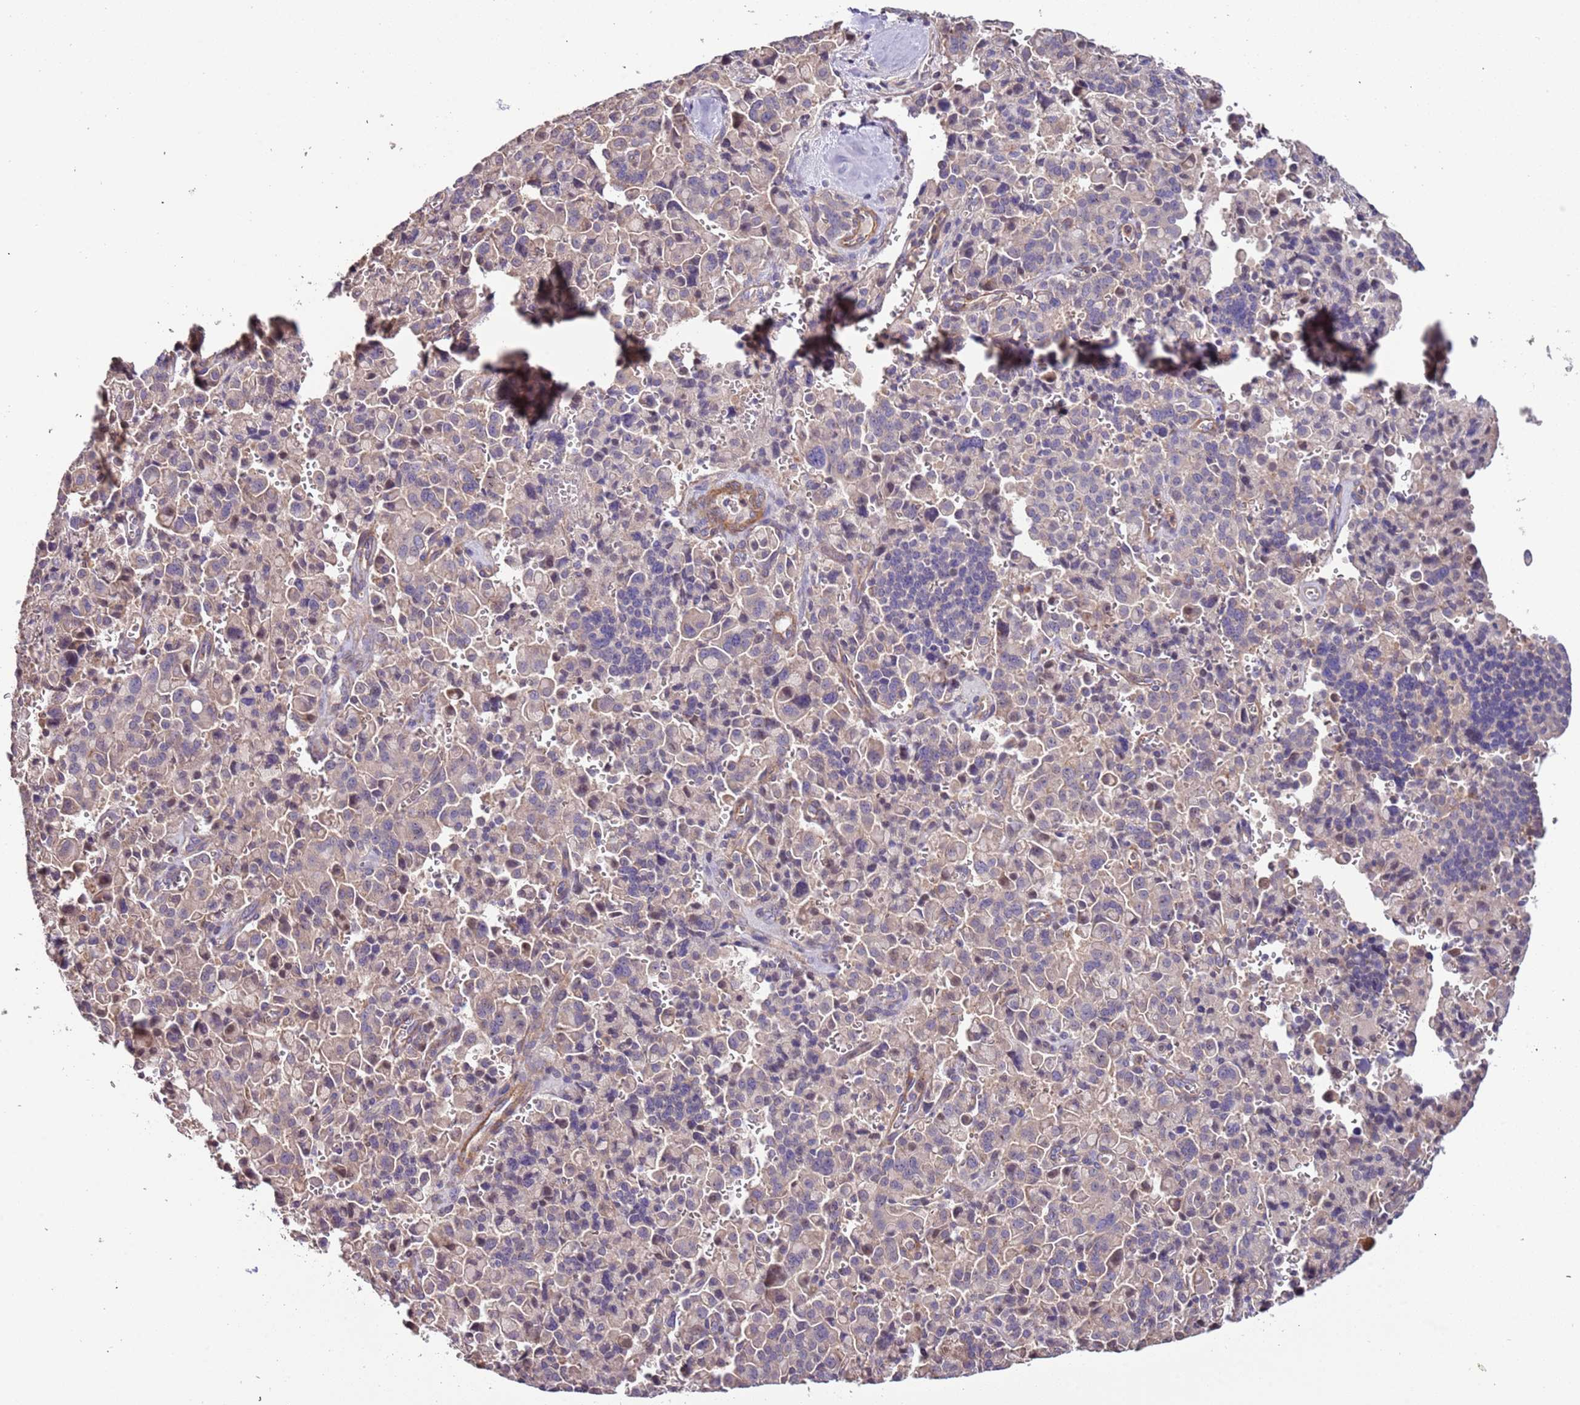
{"staining": {"intensity": "negative", "quantity": "none", "location": "none"}, "tissue": "pancreatic cancer", "cell_type": "Tumor cells", "image_type": "cancer", "snomed": [{"axis": "morphology", "description": "Adenocarcinoma, NOS"}, {"axis": "topography", "description": "Pancreas"}], "caption": "An image of pancreatic adenocarcinoma stained for a protein displays no brown staining in tumor cells.", "gene": "LAMB4", "patient": {"sex": "male", "age": 65}}